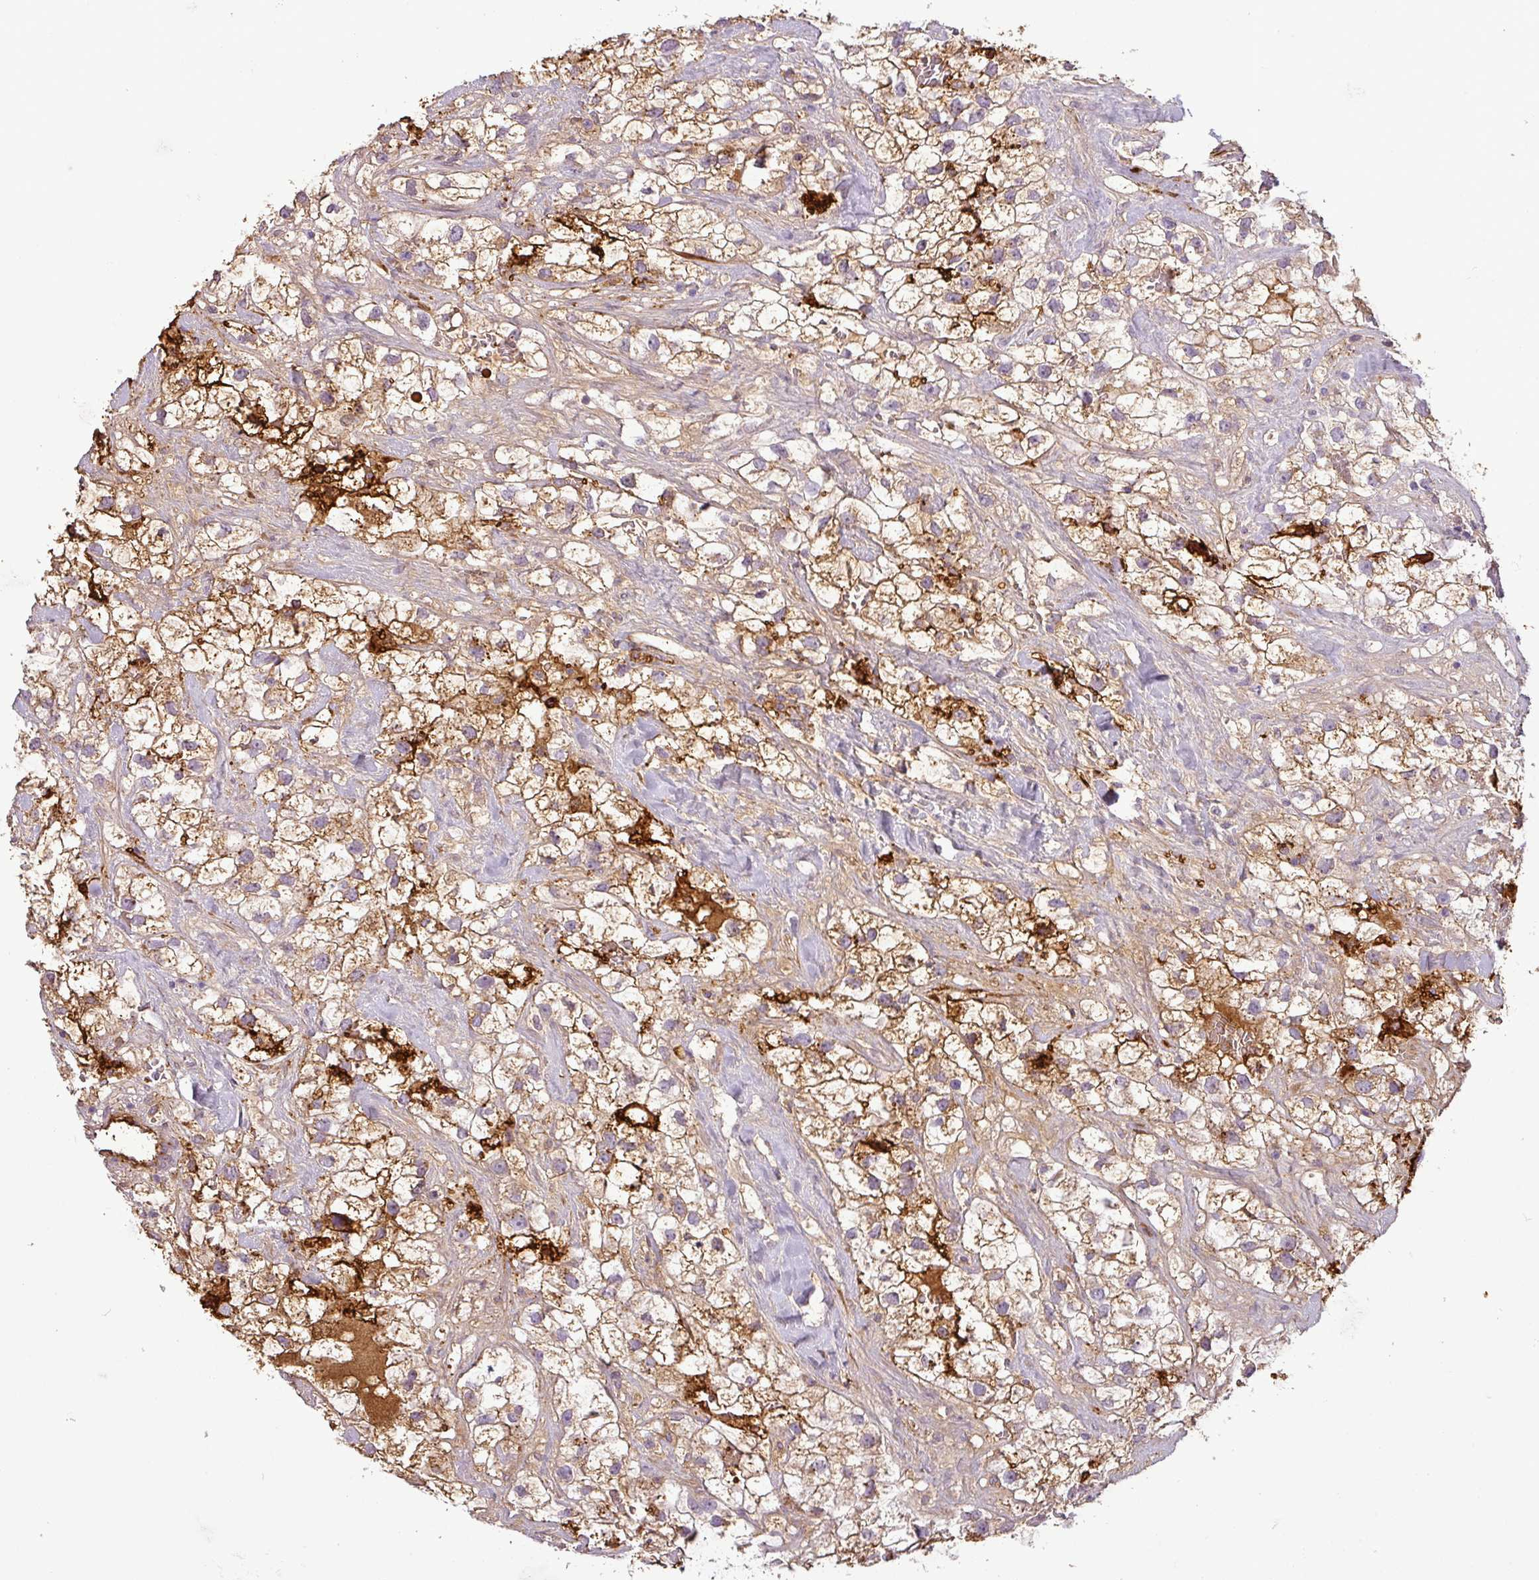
{"staining": {"intensity": "moderate", "quantity": ">75%", "location": "cytoplasmic/membranous"}, "tissue": "renal cancer", "cell_type": "Tumor cells", "image_type": "cancer", "snomed": [{"axis": "morphology", "description": "Adenocarcinoma, NOS"}, {"axis": "topography", "description": "Kidney"}], "caption": "Renal cancer stained for a protein (brown) demonstrates moderate cytoplasmic/membranous positive positivity in approximately >75% of tumor cells.", "gene": "APOC1", "patient": {"sex": "male", "age": 59}}